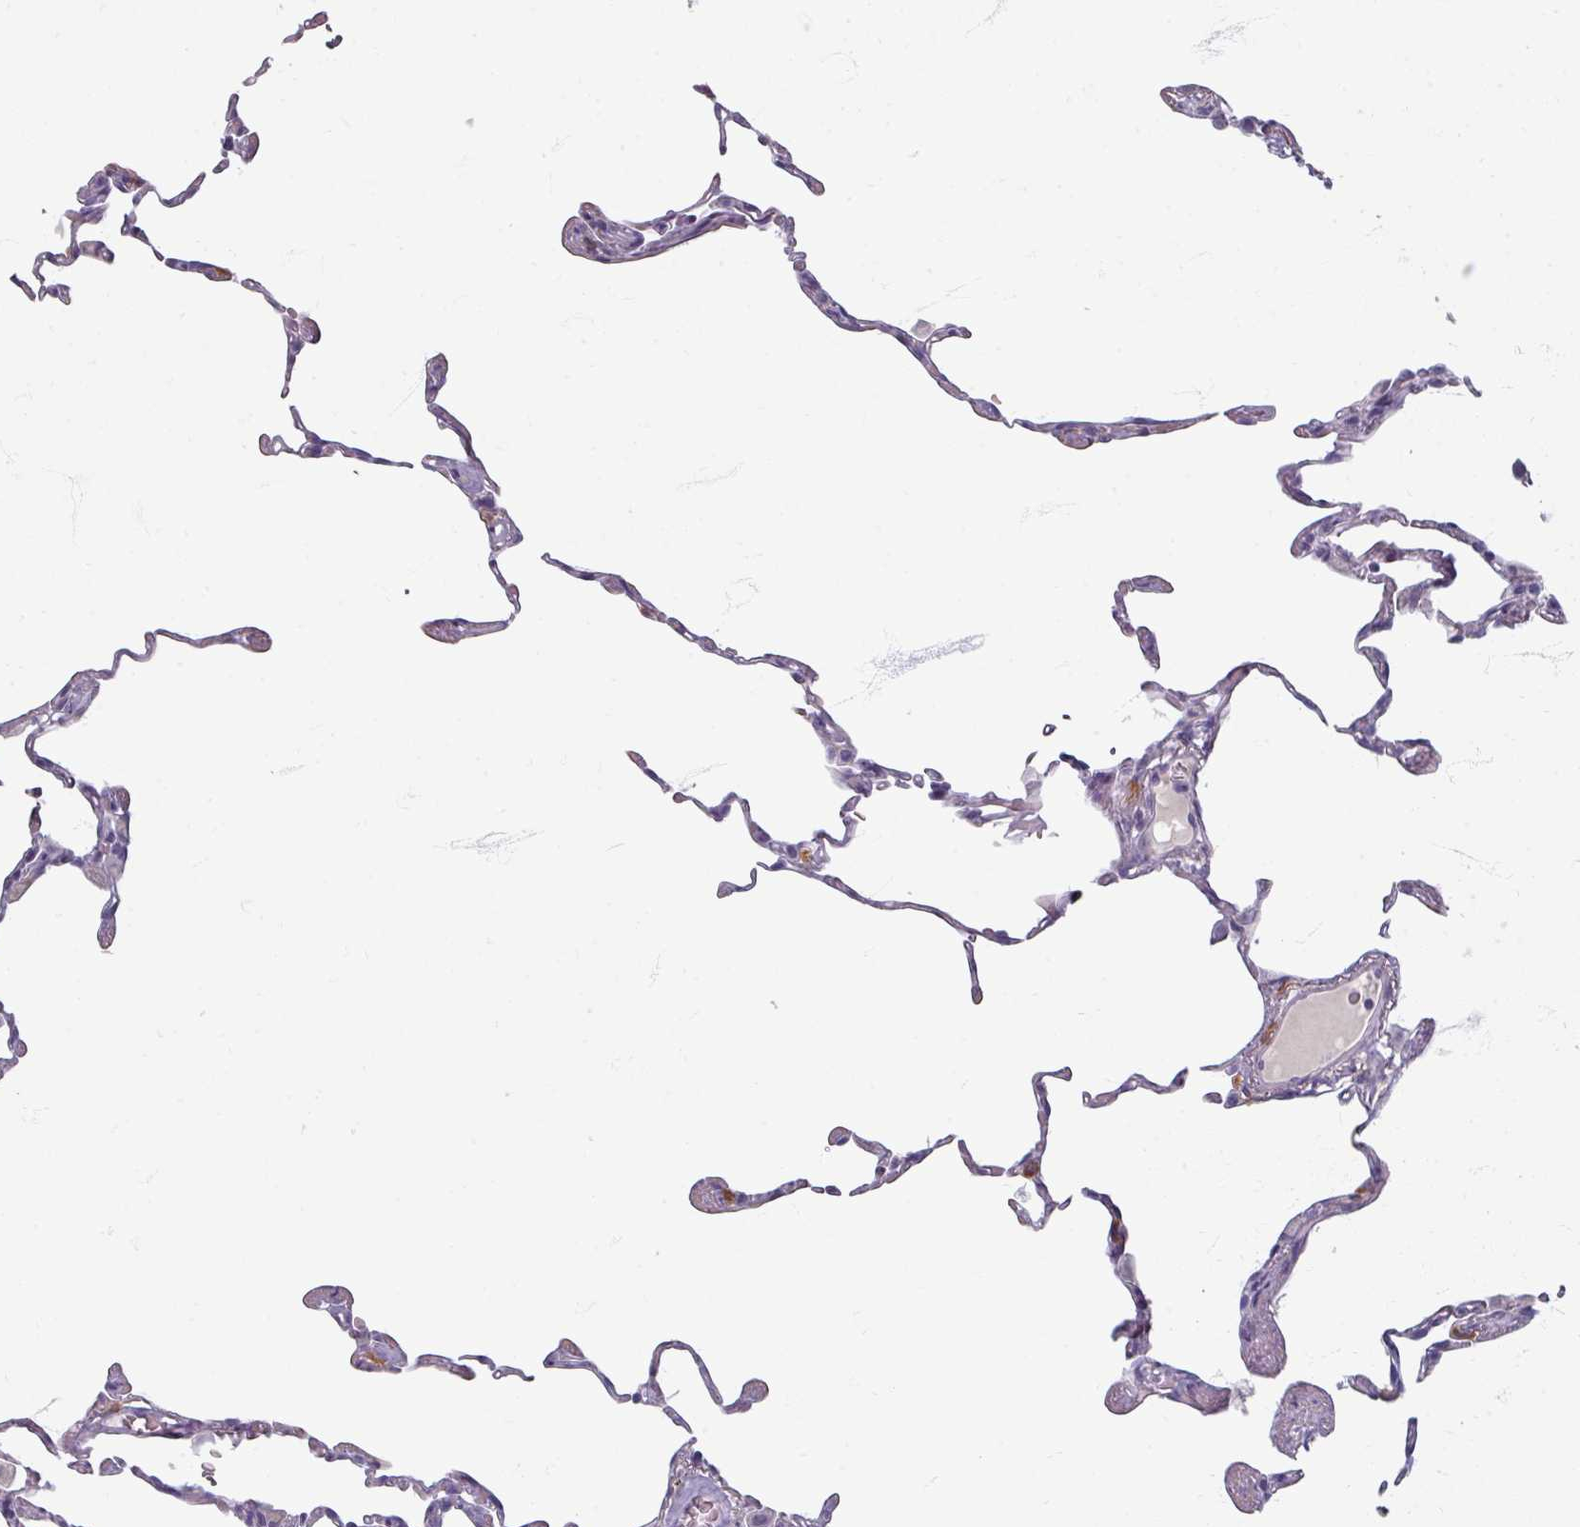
{"staining": {"intensity": "negative", "quantity": "none", "location": "none"}, "tissue": "lung", "cell_type": "Alveolar cells", "image_type": "normal", "snomed": [{"axis": "morphology", "description": "Normal tissue, NOS"}, {"axis": "topography", "description": "Lung"}], "caption": "Immunohistochemistry (IHC) photomicrograph of benign lung: lung stained with DAB (3,3'-diaminobenzidine) demonstrates no significant protein positivity in alveolar cells.", "gene": "ZNF878", "patient": {"sex": "female", "age": 57}}